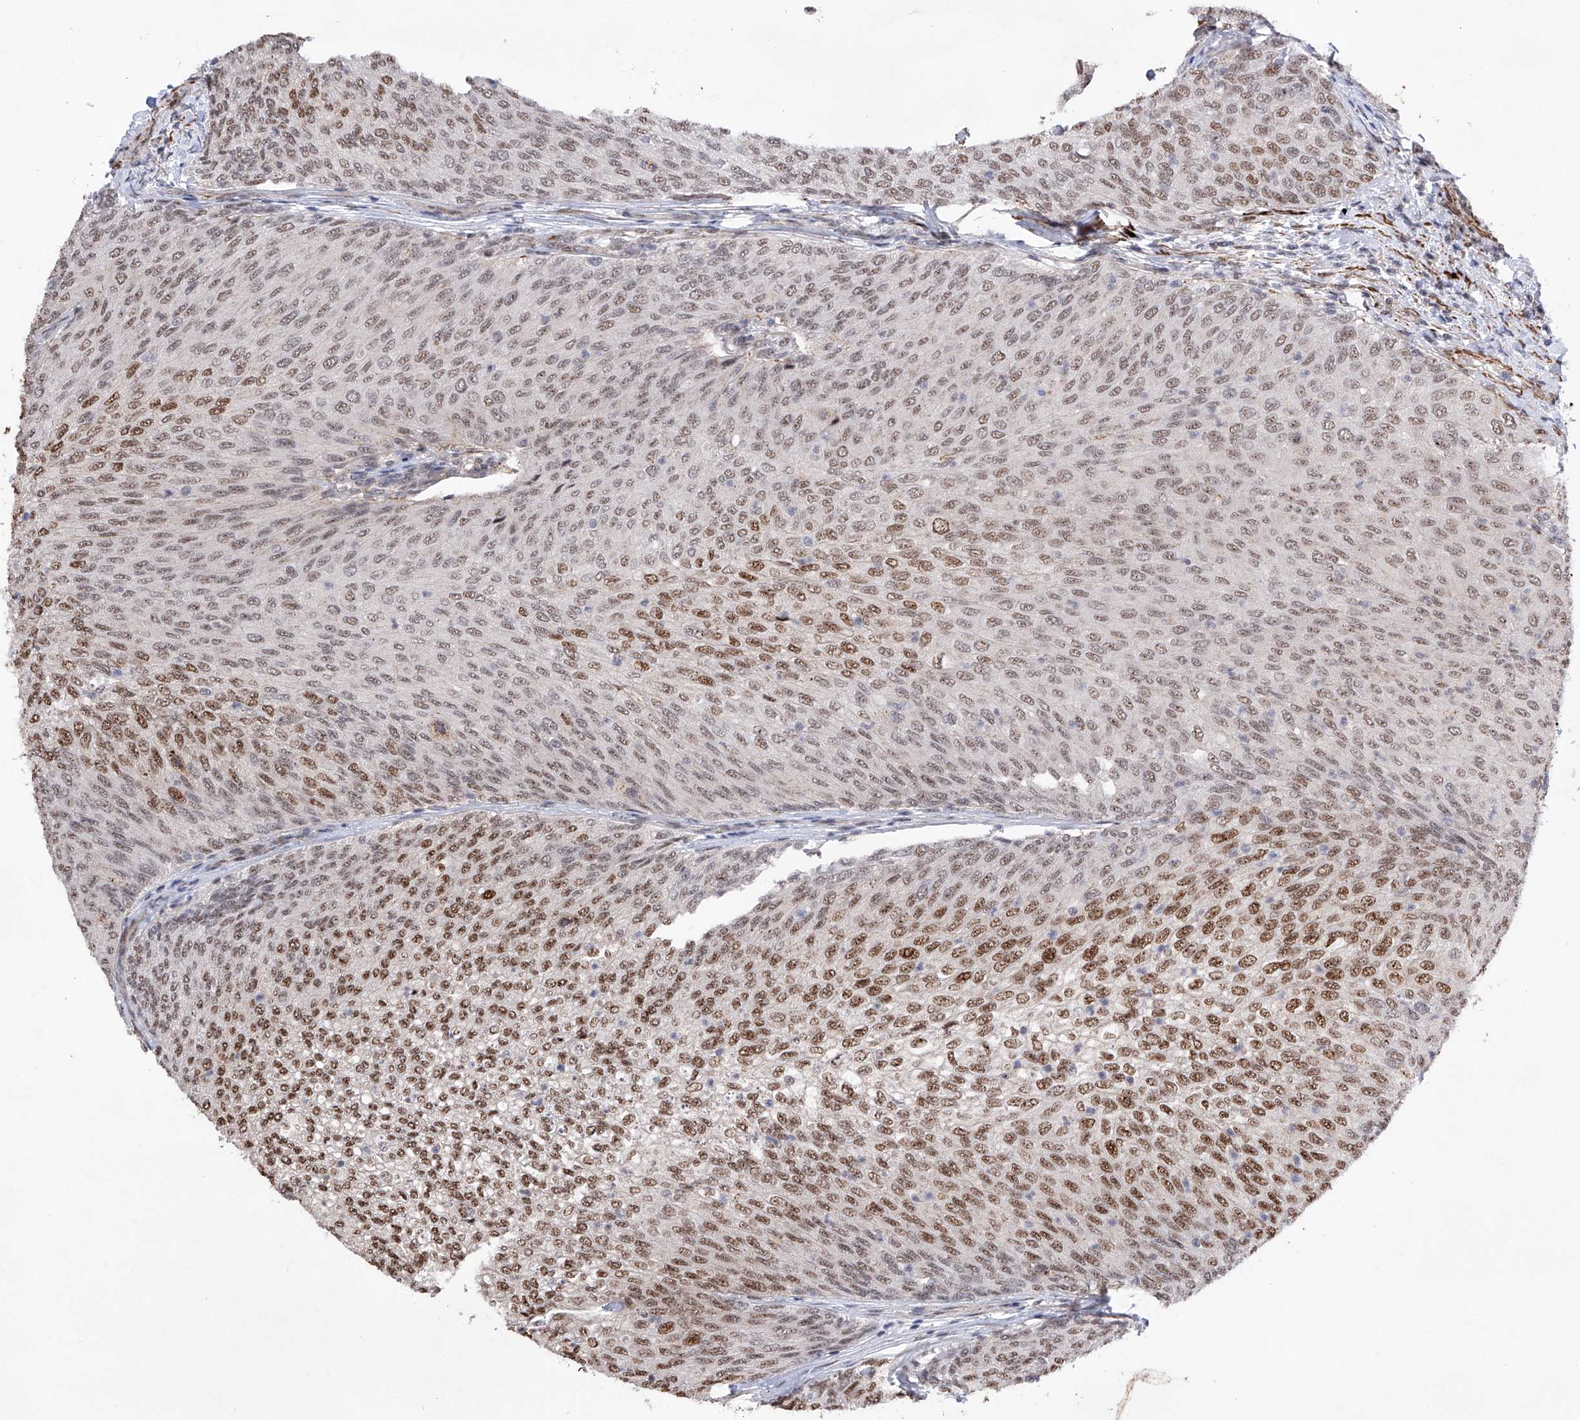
{"staining": {"intensity": "moderate", "quantity": "25%-75%", "location": "nuclear"}, "tissue": "urothelial cancer", "cell_type": "Tumor cells", "image_type": "cancer", "snomed": [{"axis": "morphology", "description": "Urothelial carcinoma, Low grade"}, {"axis": "topography", "description": "Urinary bladder"}], "caption": "The immunohistochemical stain highlights moderate nuclear expression in tumor cells of low-grade urothelial carcinoma tissue.", "gene": "NFATC4", "patient": {"sex": "female", "age": 79}}